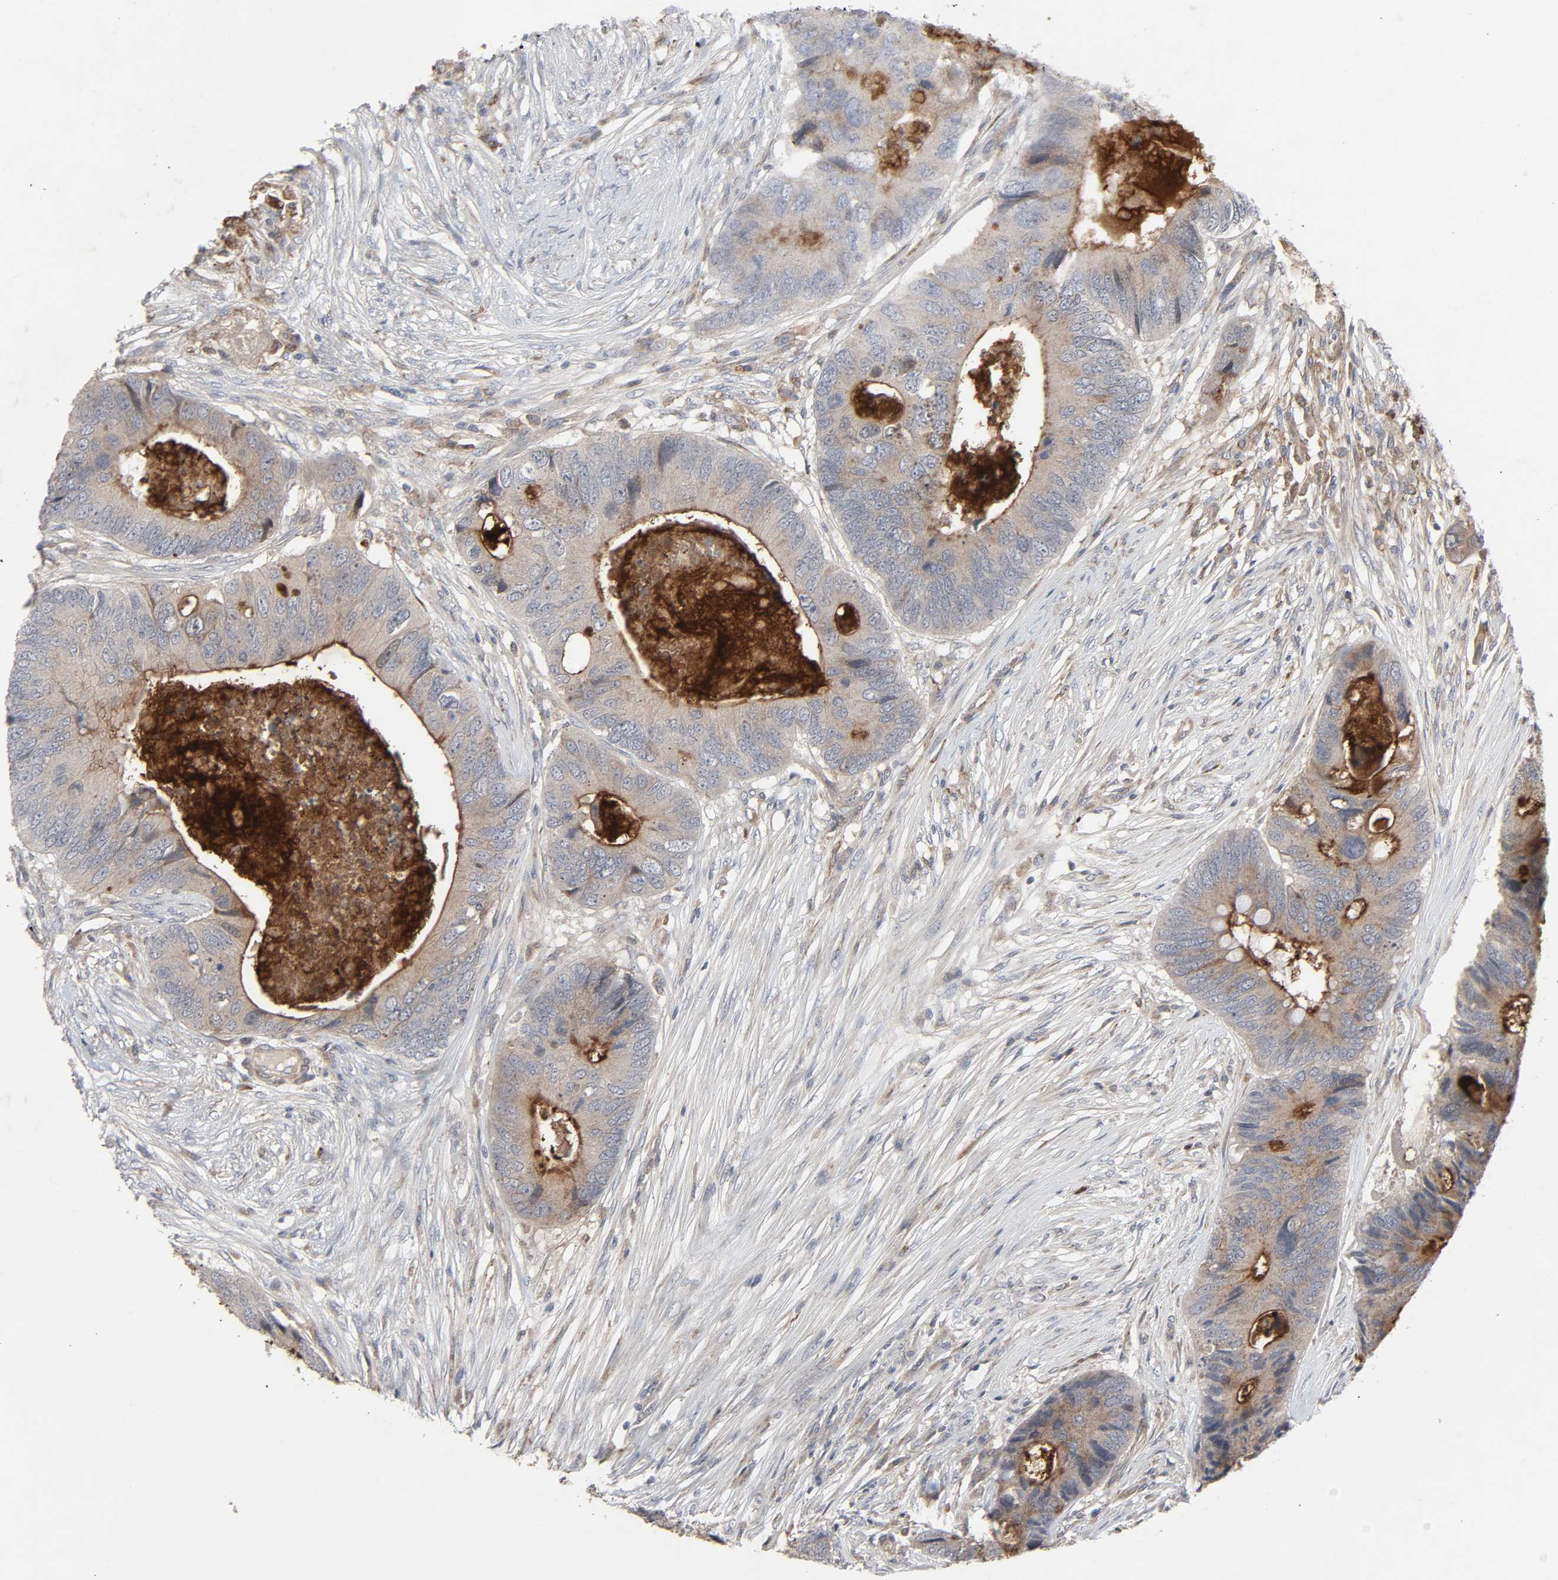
{"staining": {"intensity": "moderate", "quantity": ">75%", "location": "cytoplasmic/membranous"}, "tissue": "colorectal cancer", "cell_type": "Tumor cells", "image_type": "cancer", "snomed": [{"axis": "morphology", "description": "Adenocarcinoma, NOS"}, {"axis": "topography", "description": "Colon"}], "caption": "Moderate cytoplasmic/membranous staining for a protein is seen in about >75% of tumor cells of colorectal adenocarcinoma using immunohistochemistry (IHC).", "gene": "ADCY4", "patient": {"sex": "male", "age": 71}}